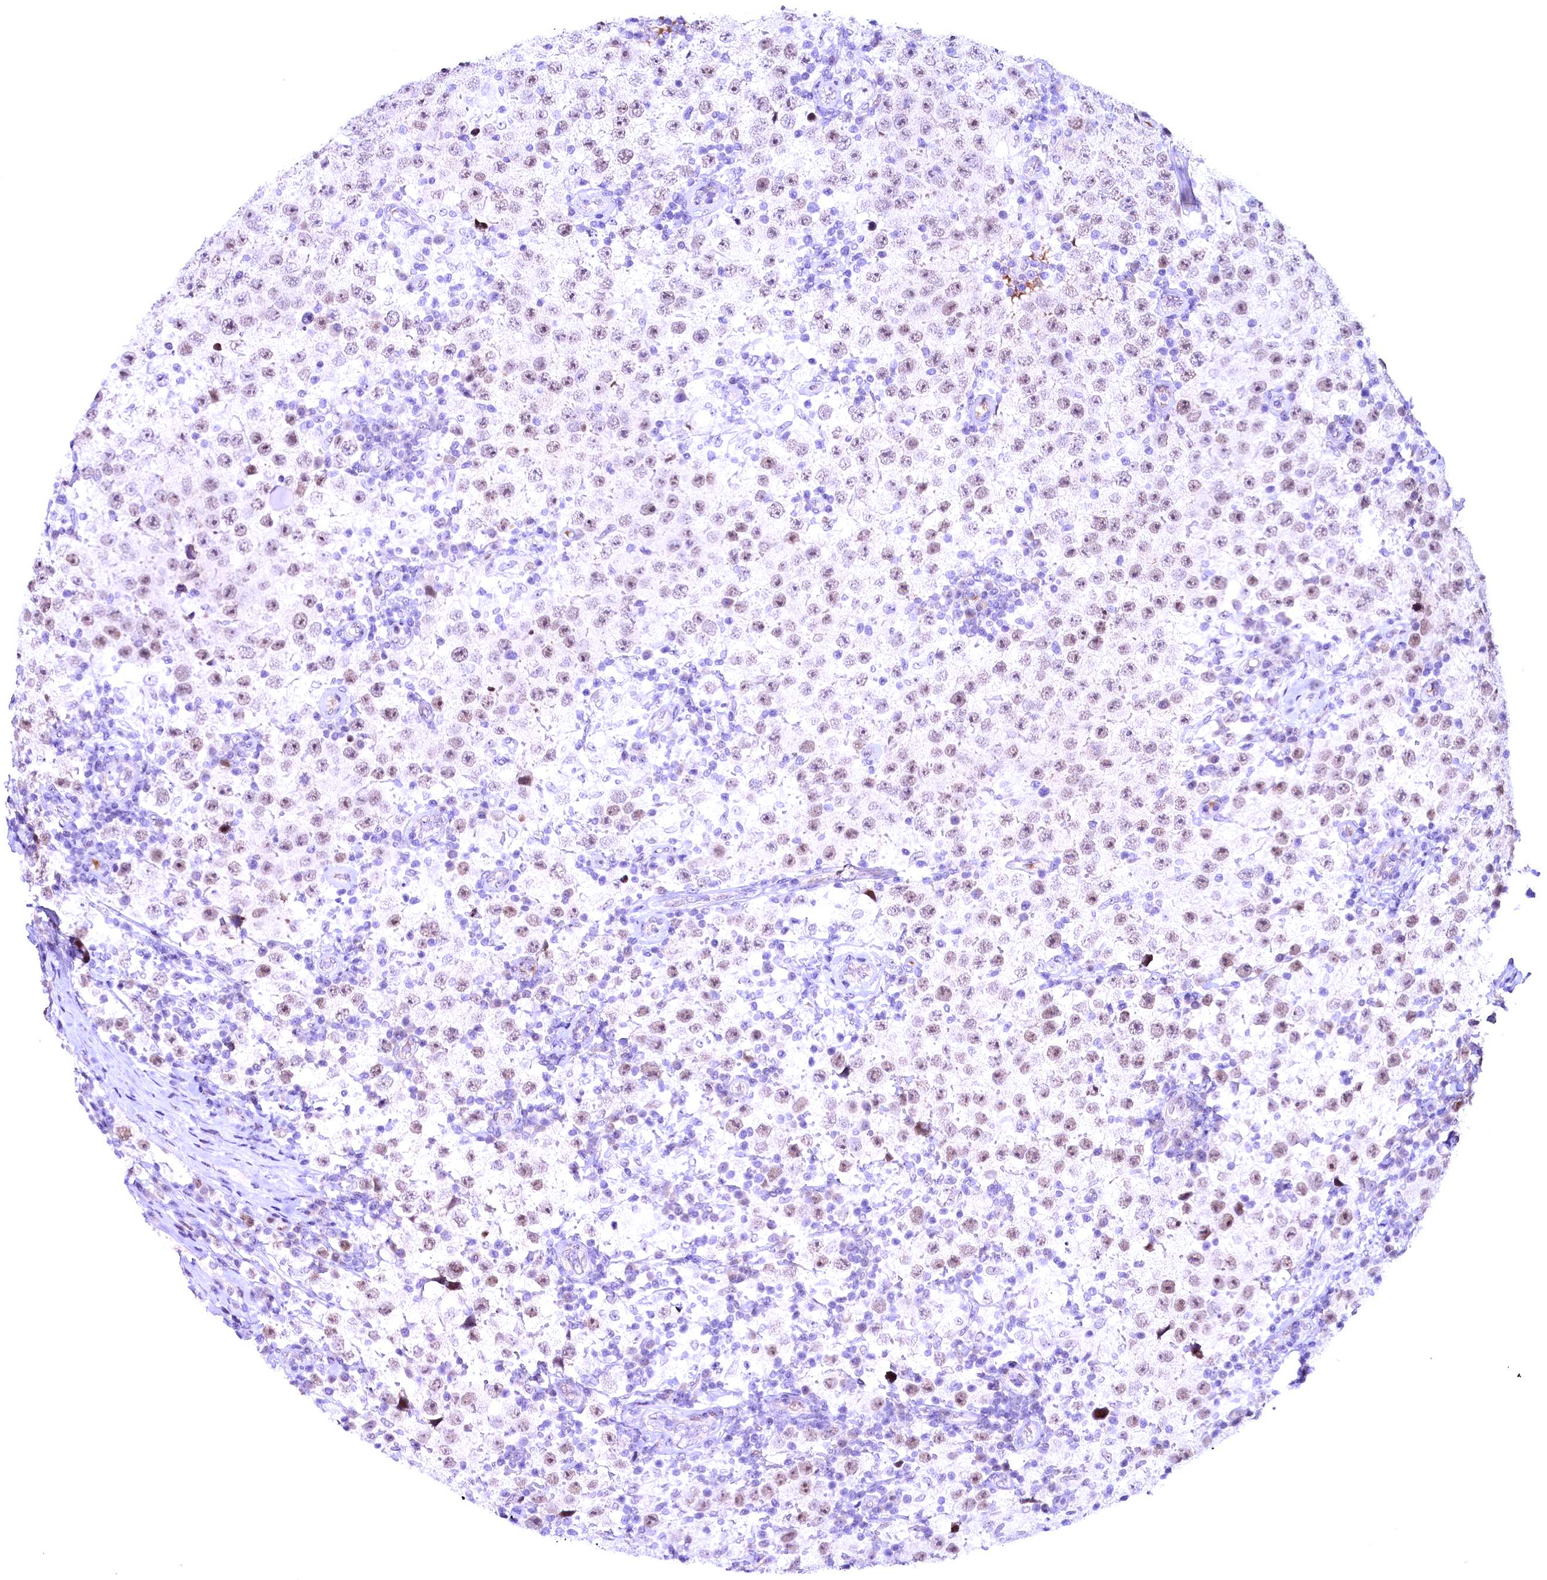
{"staining": {"intensity": "weak", "quantity": "25%-75%", "location": "nuclear"}, "tissue": "testis cancer", "cell_type": "Tumor cells", "image_type": "cancer", "snomed": [{"axis": "morphology", "description": "Normal tissue, NOS"}, {"axis": "morphology", "description": "Urothelial carcinoma, High grade"}, {"axis": "morphology", "description": "Seminoma, NOS"}, {"axis": "morphology", "description": "Carcinoma, Embryonal, NOS"}, {"axis": "topography", "description": "Urinary bladder"}, {"axis": "topography", "description": "Testis"}], "caption": "Urothelial carcinoma (high-grade) (testis) stained with a protein marker shows weak staining in tumor cells.", "gene": "CCDC106", "patient": {"sex": "male", "age": 41}}